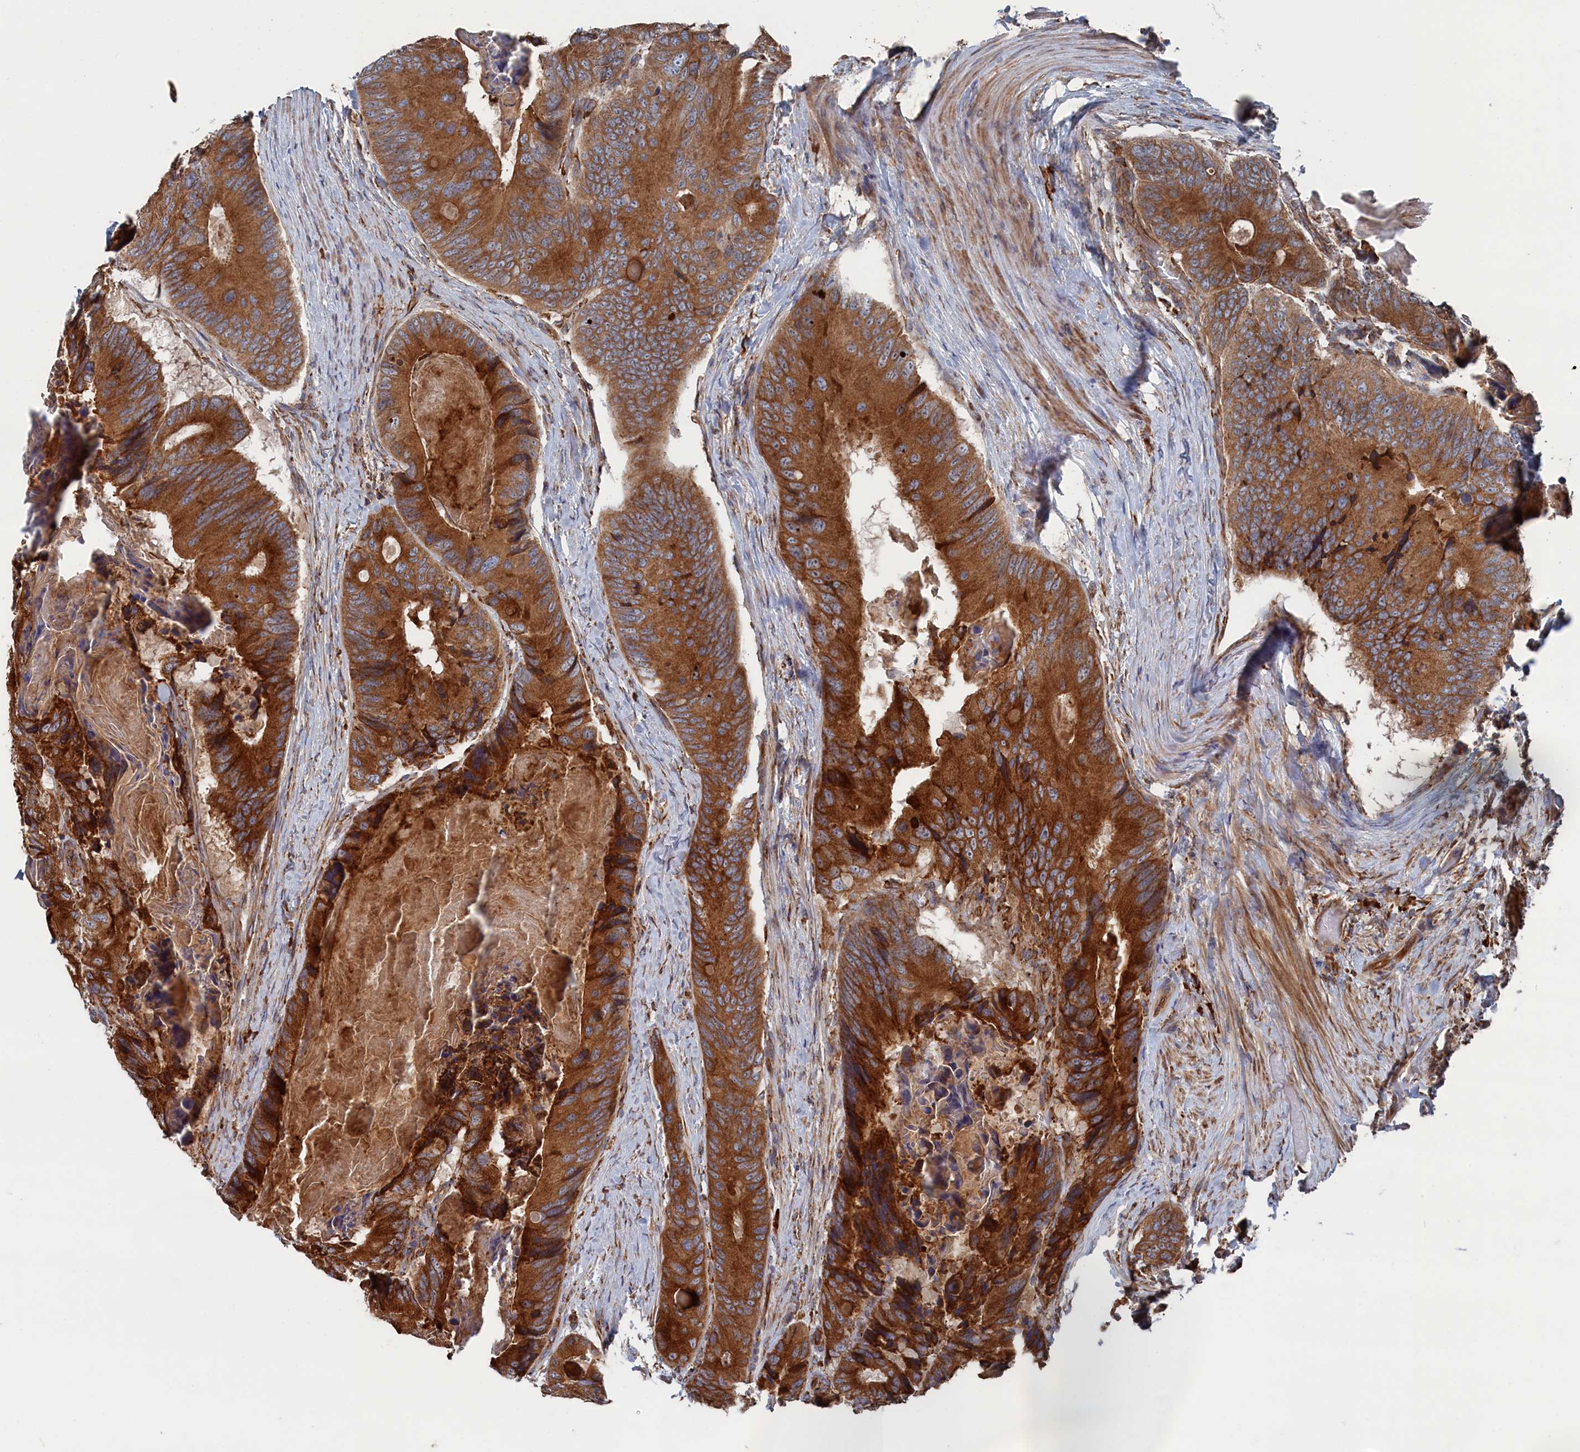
{"staining": {"intensity": "strong", "quantity": ">75%", "location": "cytoplasmic/membranous"}, "tissue": "colorectal cancer", "cell_type": "Tumor cells", "image_type": "cancer", "snomed": [{"axis": "morphology", "description": "Adenocarcinoma, NOS"}, {"axis": "topography", "description": "Colon"}], "caption": "Immunohistochemistry histopathology image of neoplastic tissue: human adenocarcinoma (colorectal) stained using immunohistochemistry (IHC) reveals high levels of strong protein expression localized specifically in the cytoplasmic/membranous of tumor cells, appearing as a cytoplasmic/membranous brown color.", "gene": "BPIFB6", "patient": {"sex": "male", "age": 84}}